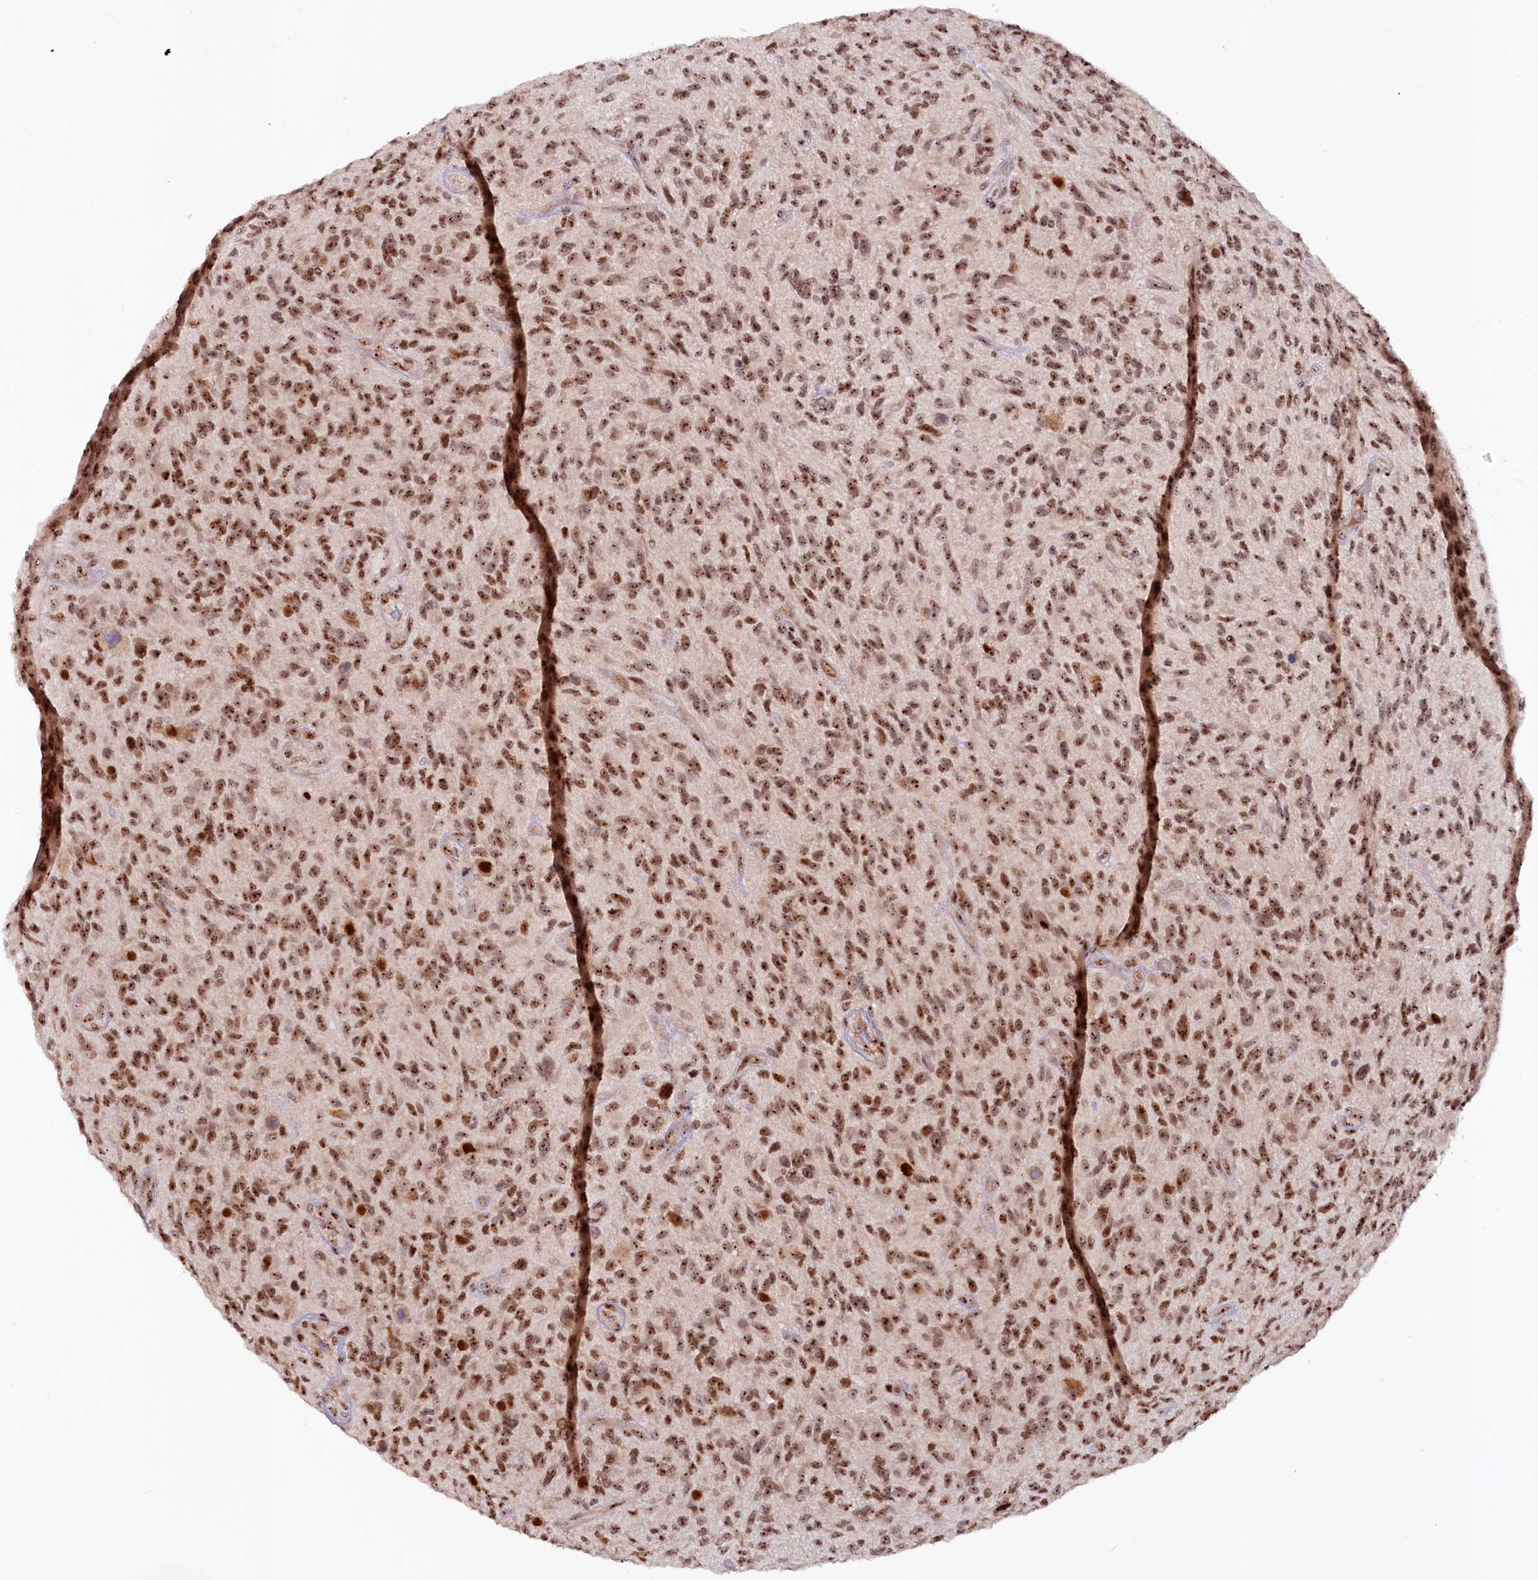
{"staining": {"intensity": "moderate", "quantity": ">75%", "location": "nuclear"}, "tissue": "glioma", "cell_type": "Tumor cells", "image_type": "cancer", "snomed": [{"axis": "morphology", "description": "Glioma, malignant, High grade"}, {"axis": "topography", "description": "Brain"}], "caption": "Immunohistochemical staining of human malignant glioma (high-grade) exhibits moderate nuclear protein staining in about >75% of tumor cells. The staining was performed using DAB (3,3'-diaminobenzidine), with brown indicating positive protein expression. Nuclei are stained blue with hematoxylin.", "gene": "TCOF1", "patient": {"sex": "male", "age": 47}}